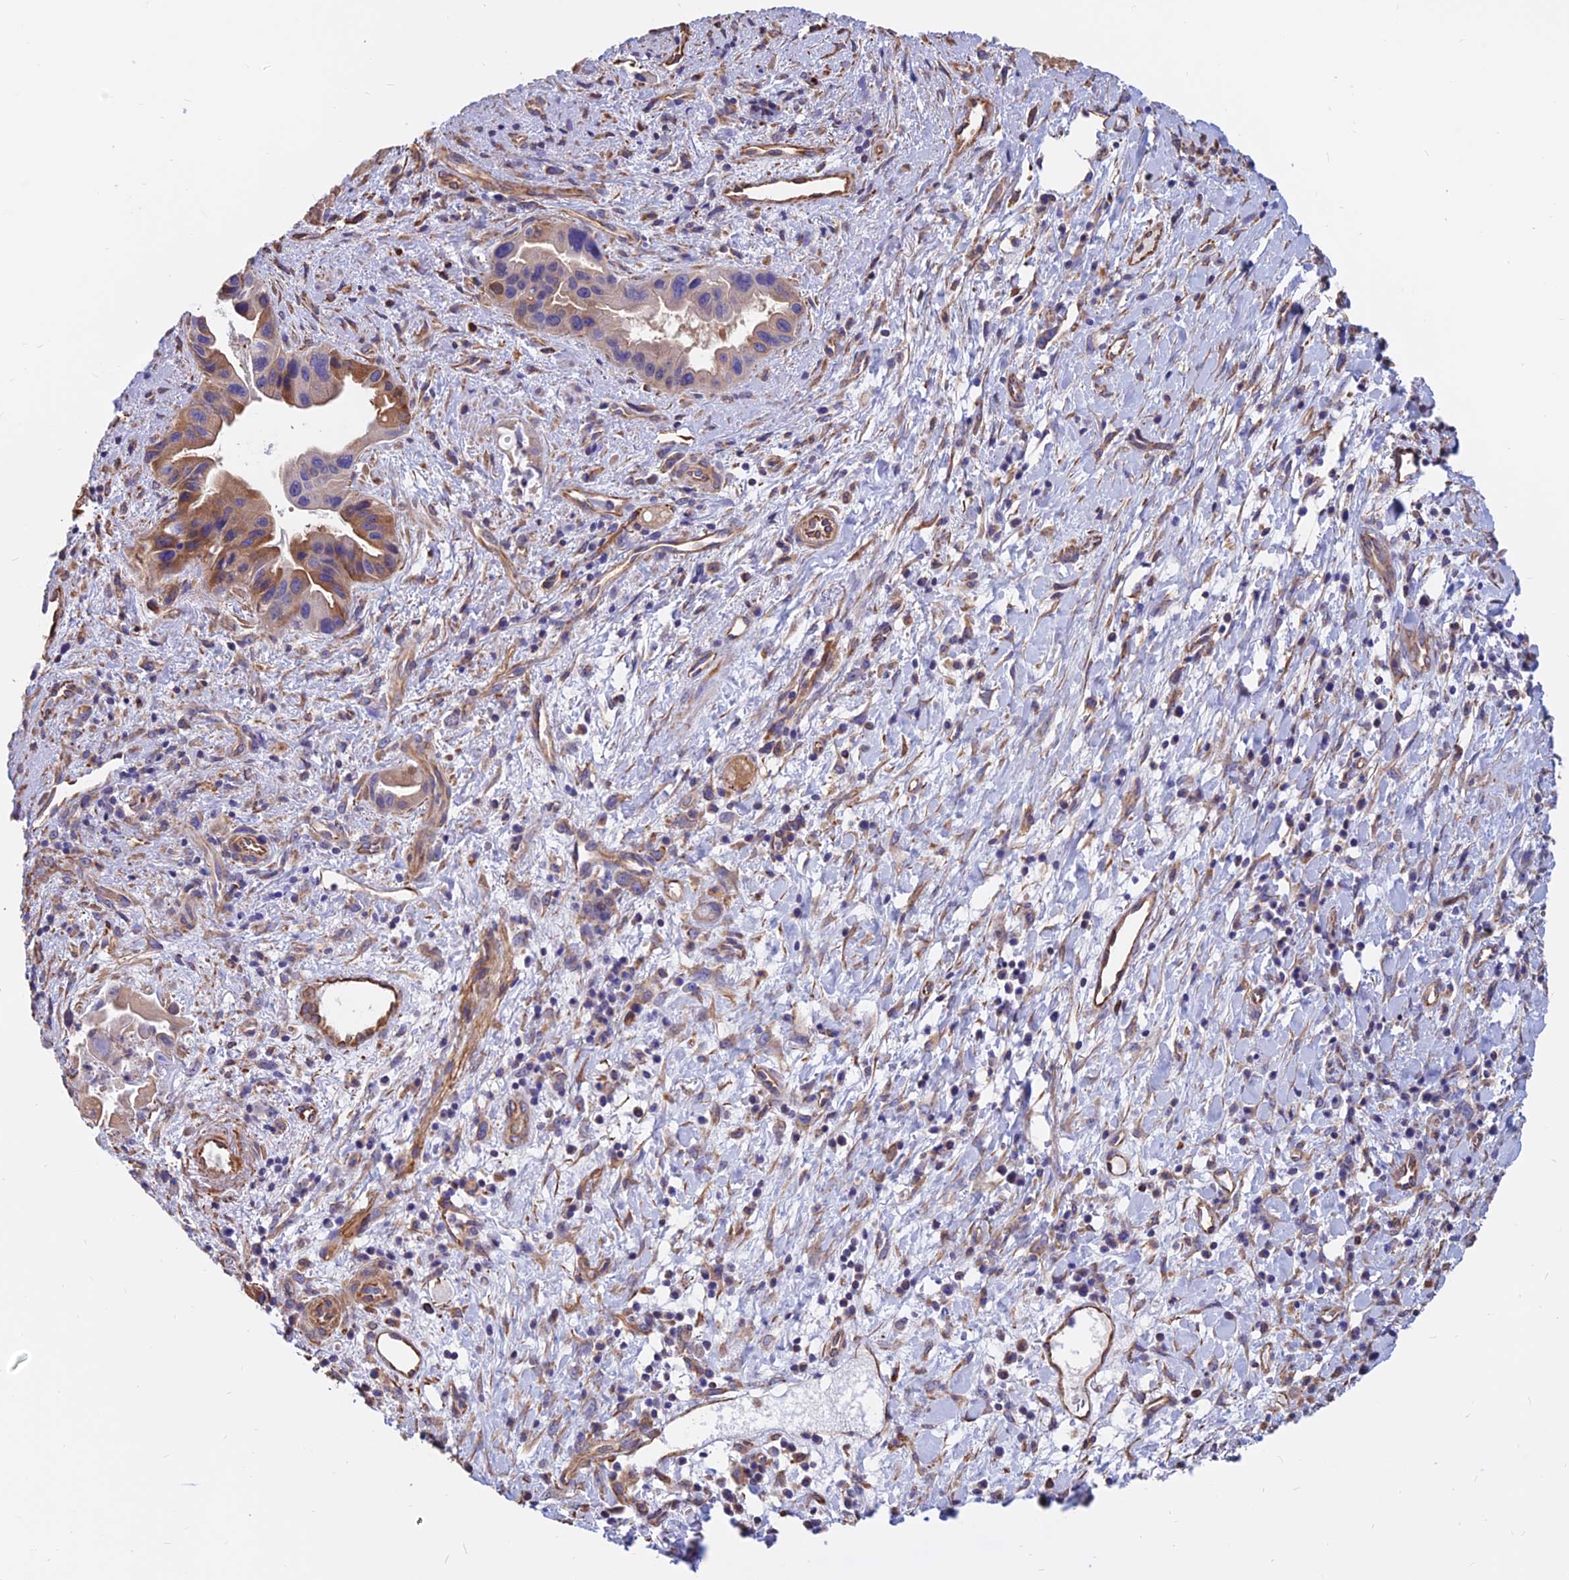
{"staining": {"intensity": "moderate", "quantity": "<25%", "location": "cytoplasmic/membranous"}, "tissue": "pancreatic cancer", "cell_type": "Tumor cells", "image_type": "cancer", "snomed": [{"axis": "morphology", "description": "Adenocarcinoma, NOS"}, {"axis": "topography", "description": "Pancreas"}], "caption": "Immunohistochemistry of human adenocarcinoma (pancreatic) displays low levels of moderate cytoplasmic/membranous expression in approximately <25% of tumor cells.", "gene": "CDK18", "patient": {"sex": "female", "age": 77}}